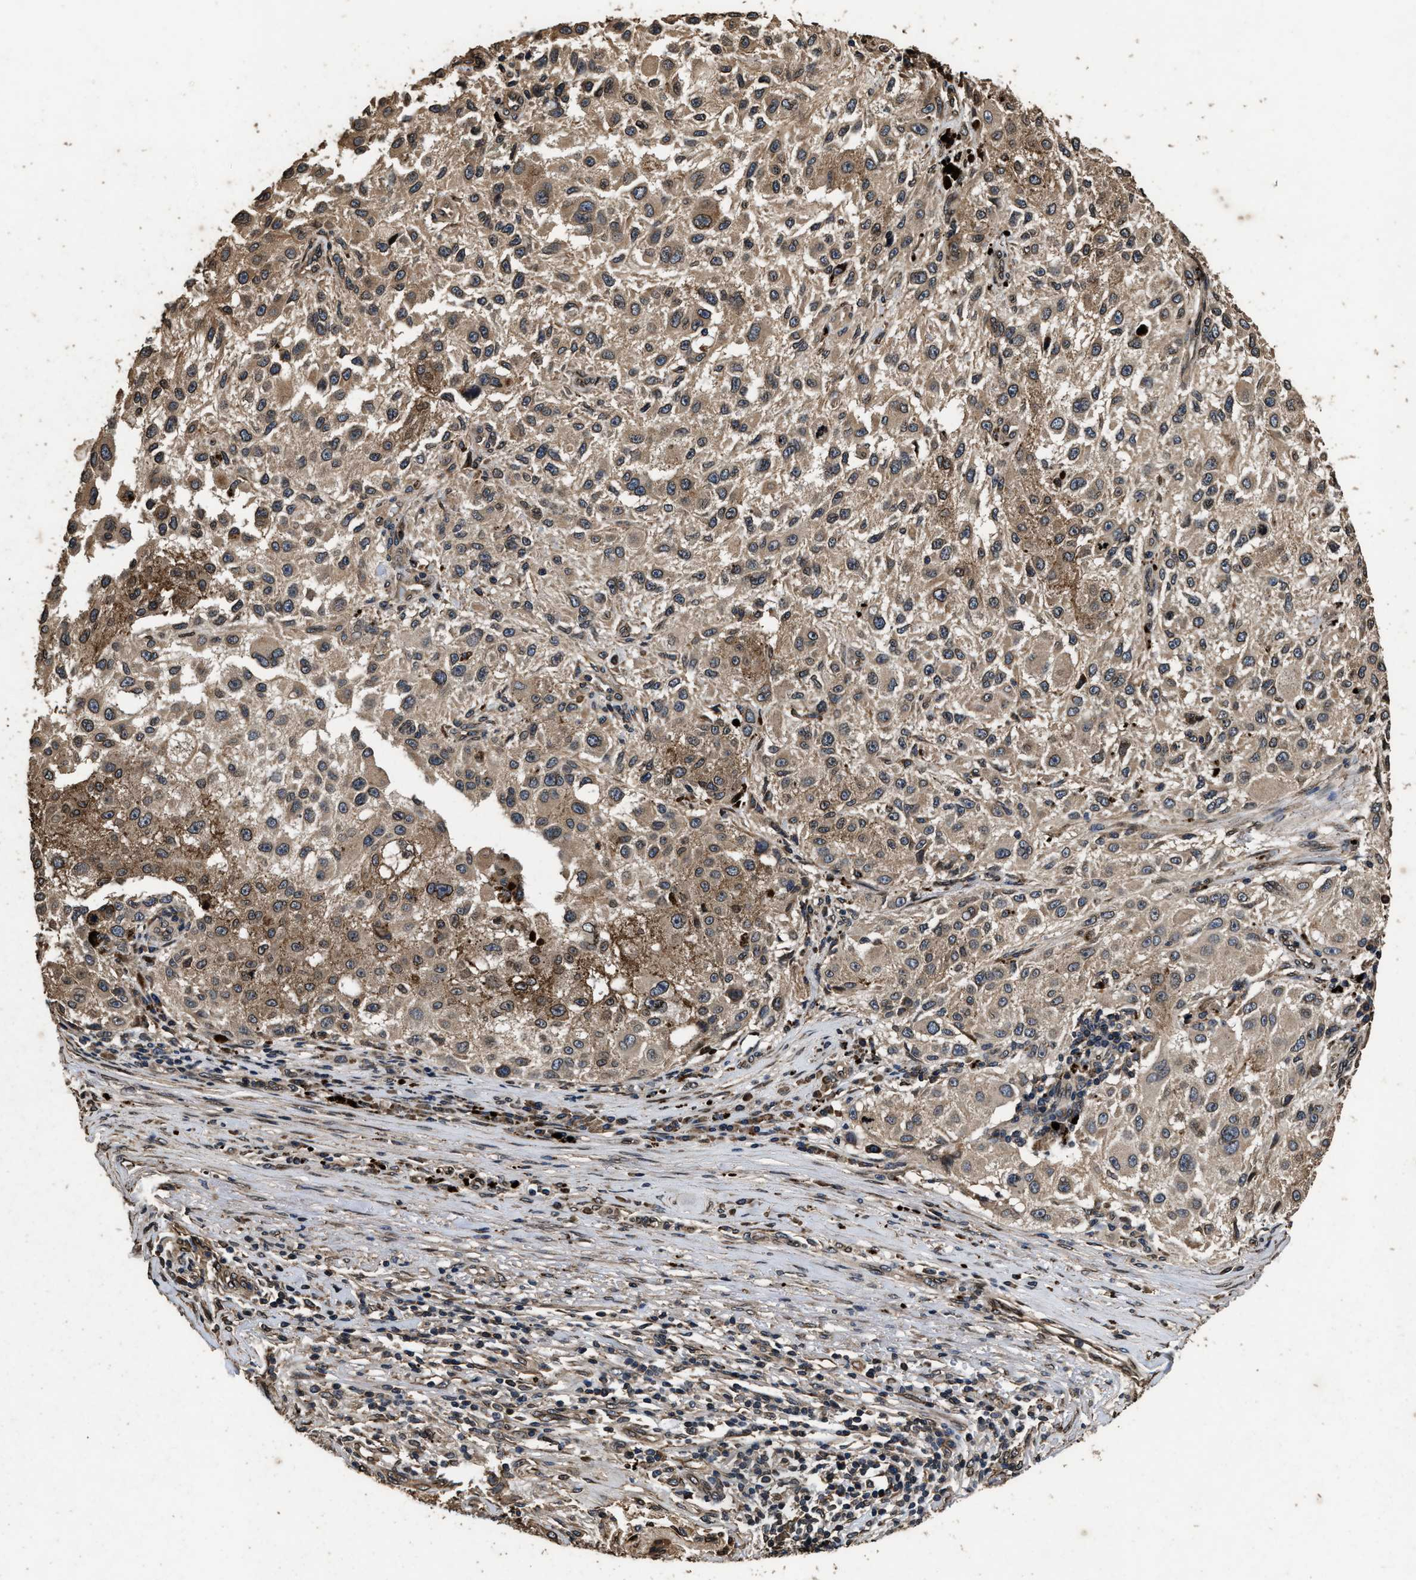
{"staining": {"intensity": "moderate", "quantity": ">75%", "location": "cytoplasmic/membranous"}, "tissue": "melanoma", "cell_type": "Tumor cells", "image_type": "cancer", "snomed": [{"axis": "morphology", "description": "Necrosis, NOS"}, {"axis": "morphology", "description": "Malignant melanoma, NOS"}, {"axis": "topography", "description": "Skin"}], "caption": "This micrograph shows immunohistochemistry (IHC) staining of melanoma, with medium moderate cytoplasmic/membranous staining in about >75% of tumor cells.", "gene": "ACCS", "patient": {"sex": "female", "age": 87}}